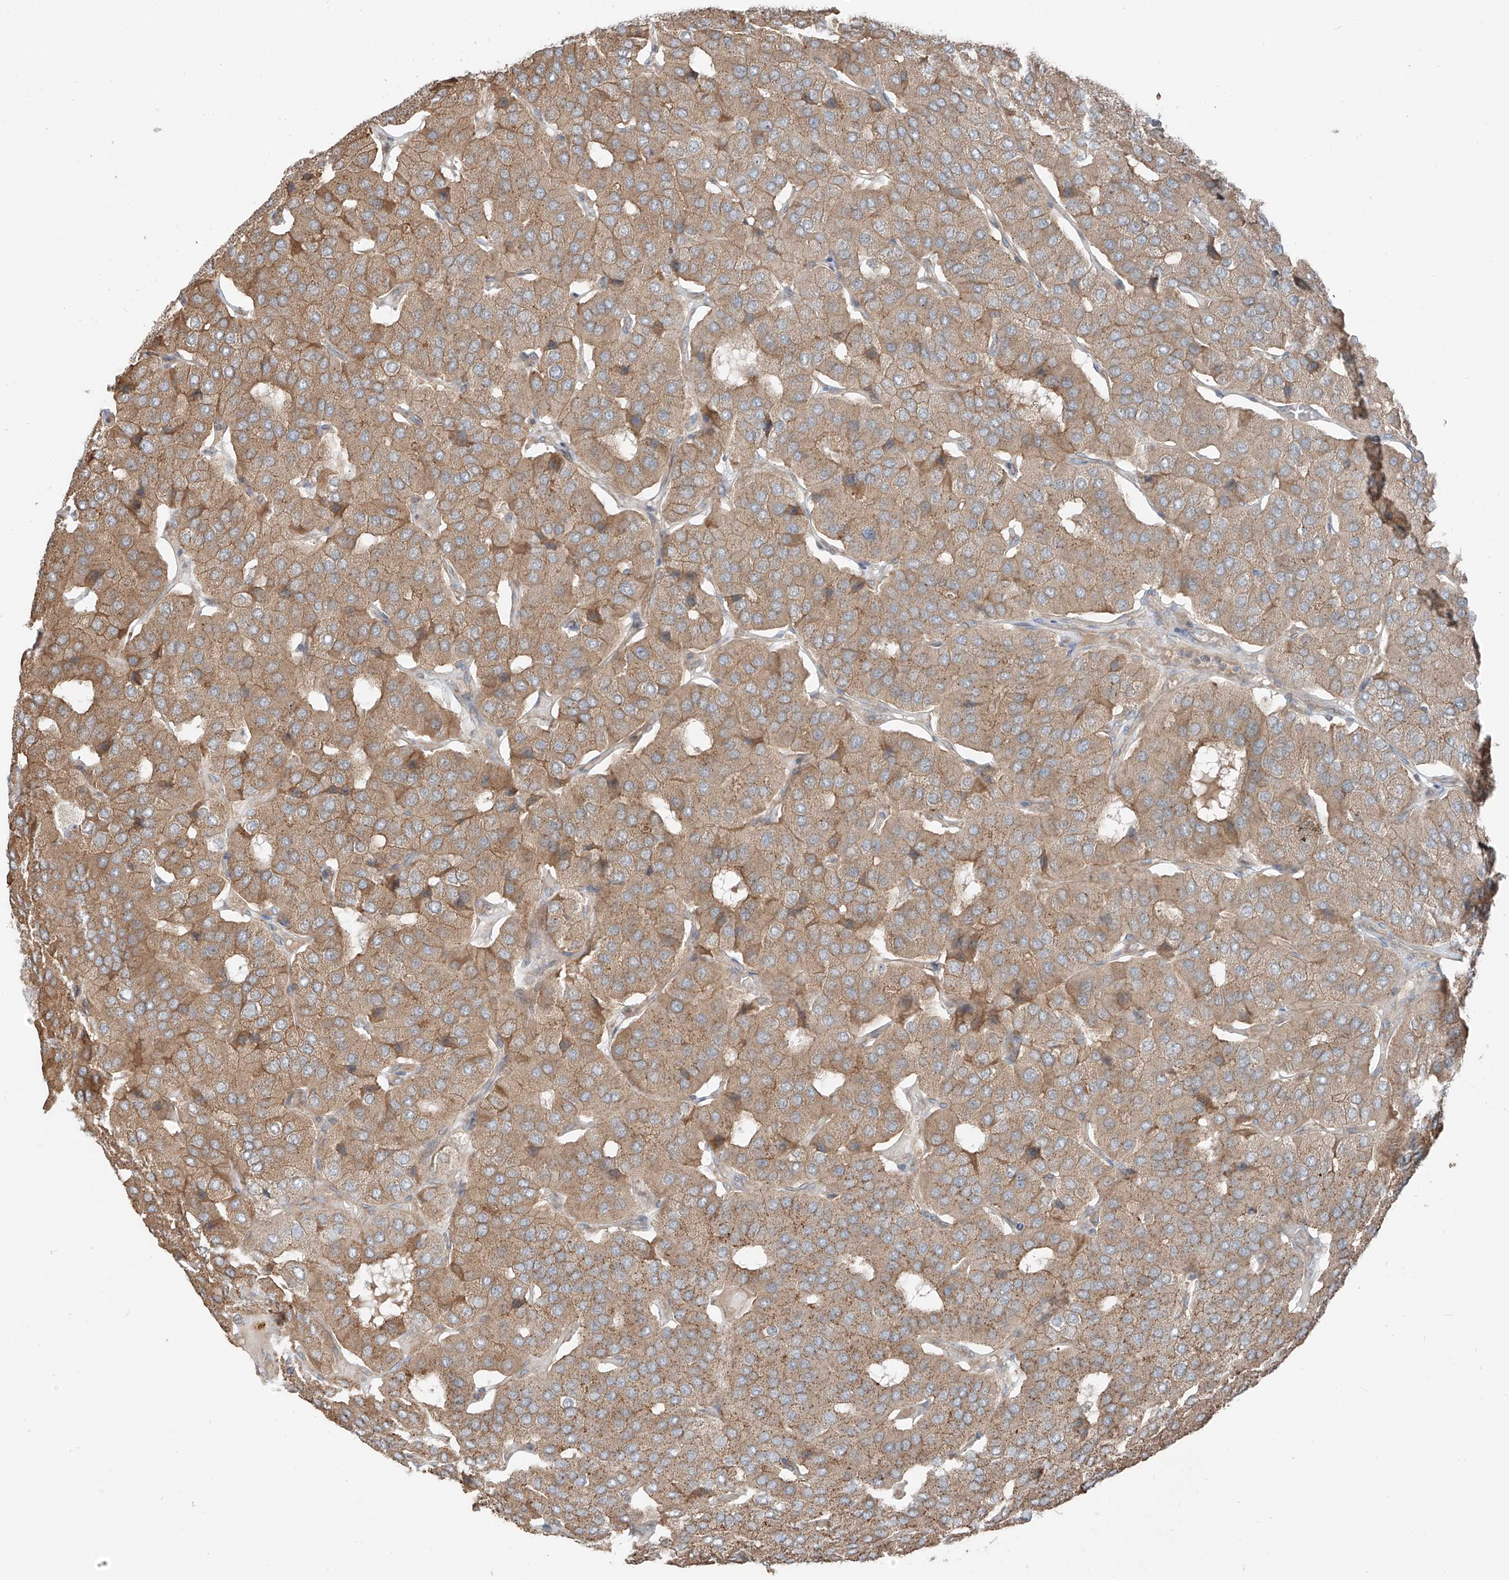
{"staining": {"intensity": "moderate", "quantity": ">75%", "location": "cytoplasmic/membranous"}, "tissue": "parathyroid gland", "cell_type": "Glandular cells", "image_type": "normal", "snomed": [{"axis": "morphology", "description": "Normal tissue, NOS"}, {"axis": "morphology", "description": "Adenoma, NOS"}, {"axis": "topography", "description": "Parathyroid gland"}], "caption": "The photomicrograph reveals a brown stain indicating the presence of a protein in the cytoplasmic/membranous of glandular cells in parathyroid gland.", "gene": "CEP162", "patient": {"sex": "female", "age": 86}}